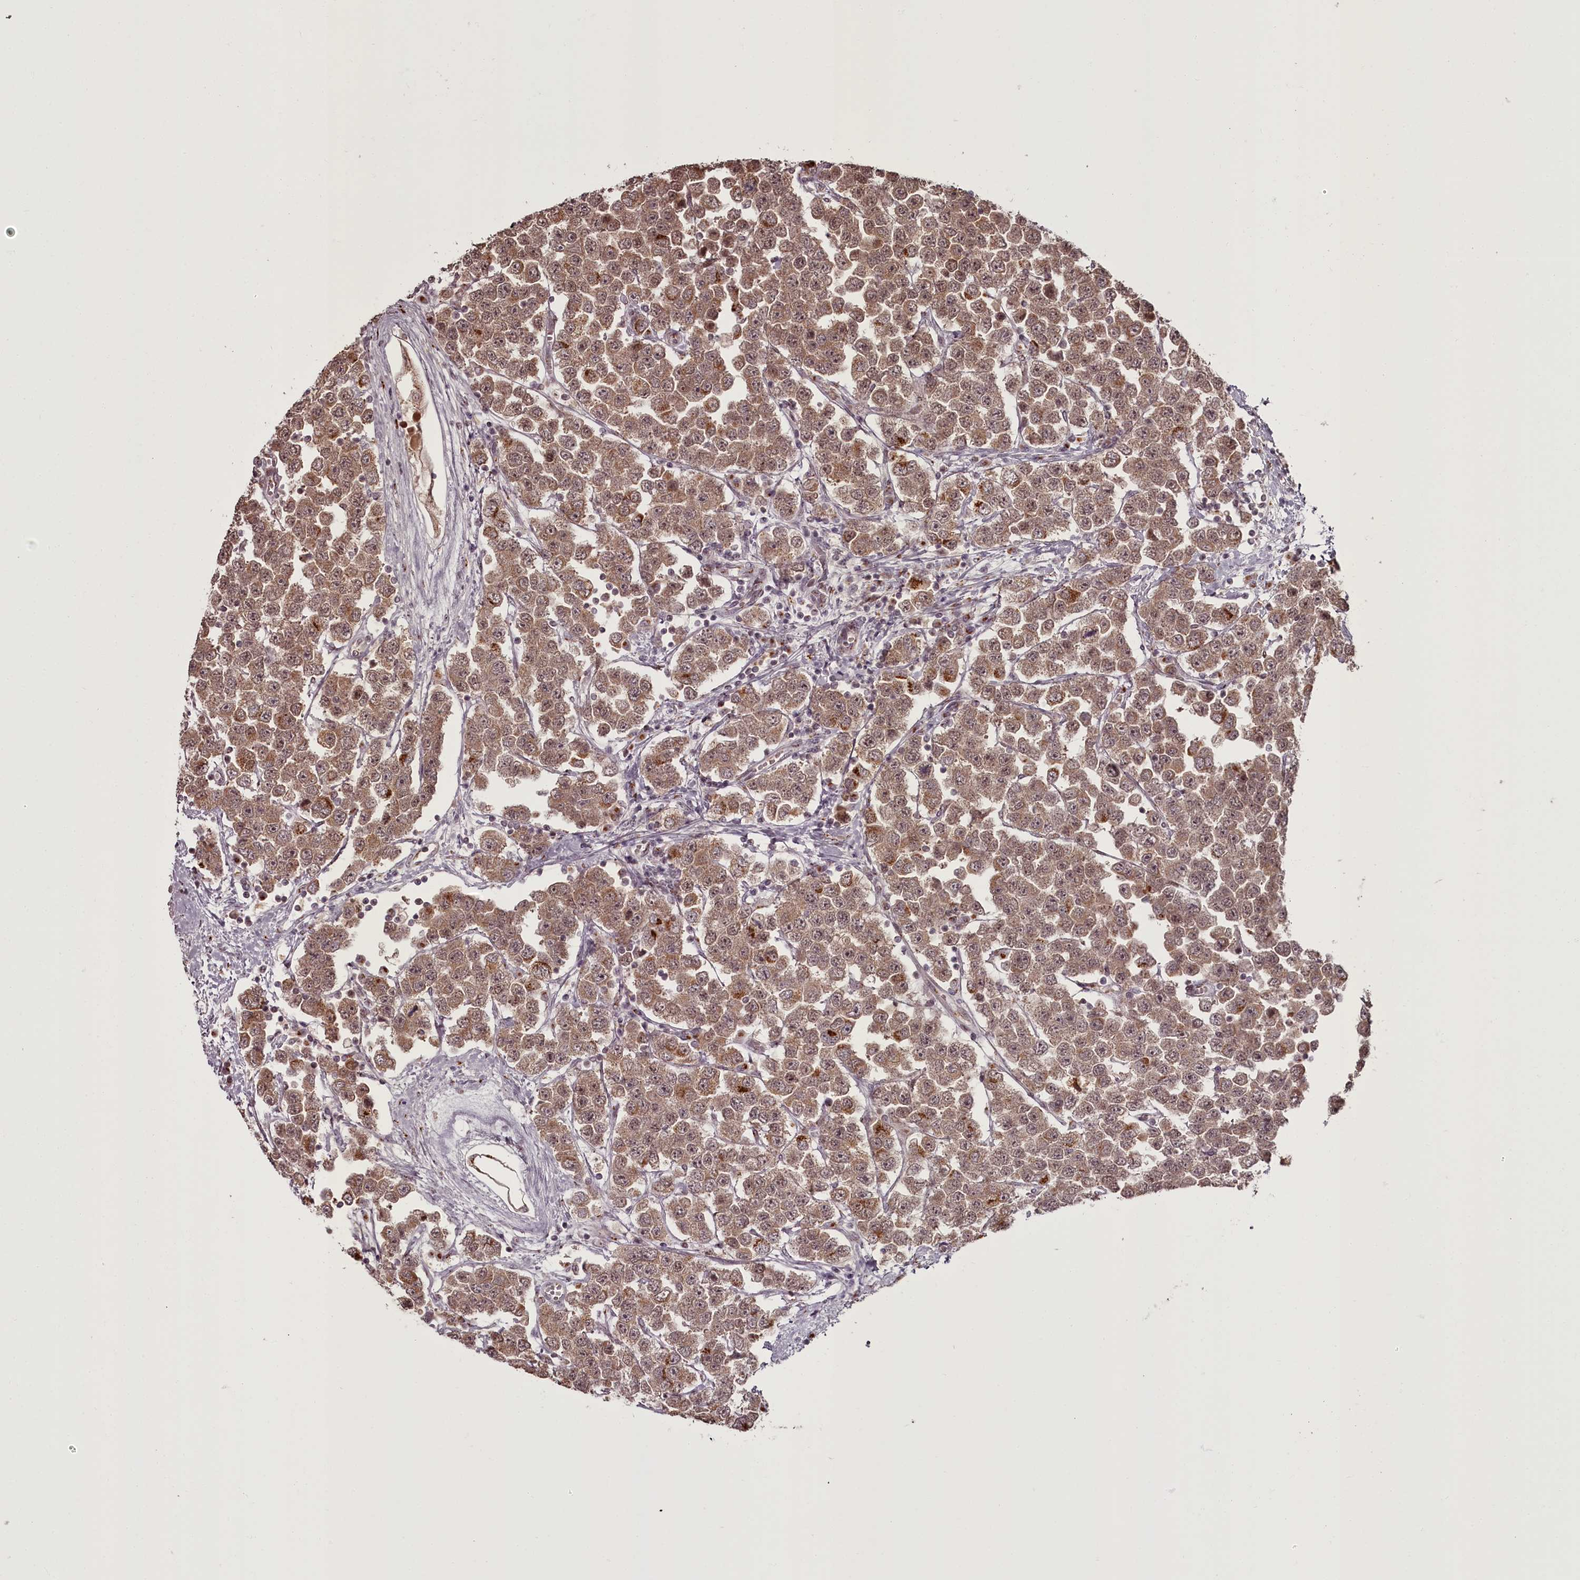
{"staining": {"intensity": "moderate", "quantity": ">75%", "location": "cytoplasmic/membranous,nuclear"}, "tissue": "testis cancer", "cell_type": "Tumor cells", "image_type": "cancer", "snomed": [{"axis": "morphology", "description": "Seminoma, NOS"}, {"axis": "topography", "description": "Testis"}], "caption": "Protein staining demonstrates moderate cytoplasmic/membranous and nuclear positivity in about >75% of tumor cells in testis seminoma. The staining was performed using DAB (3,3'-diaminobenzidine), with brown indicating positive protein expression. Nuclei are stained blue with hematoxylin.", "gene": "CEP83", "patient": {"sex": "male", "age": 28}}